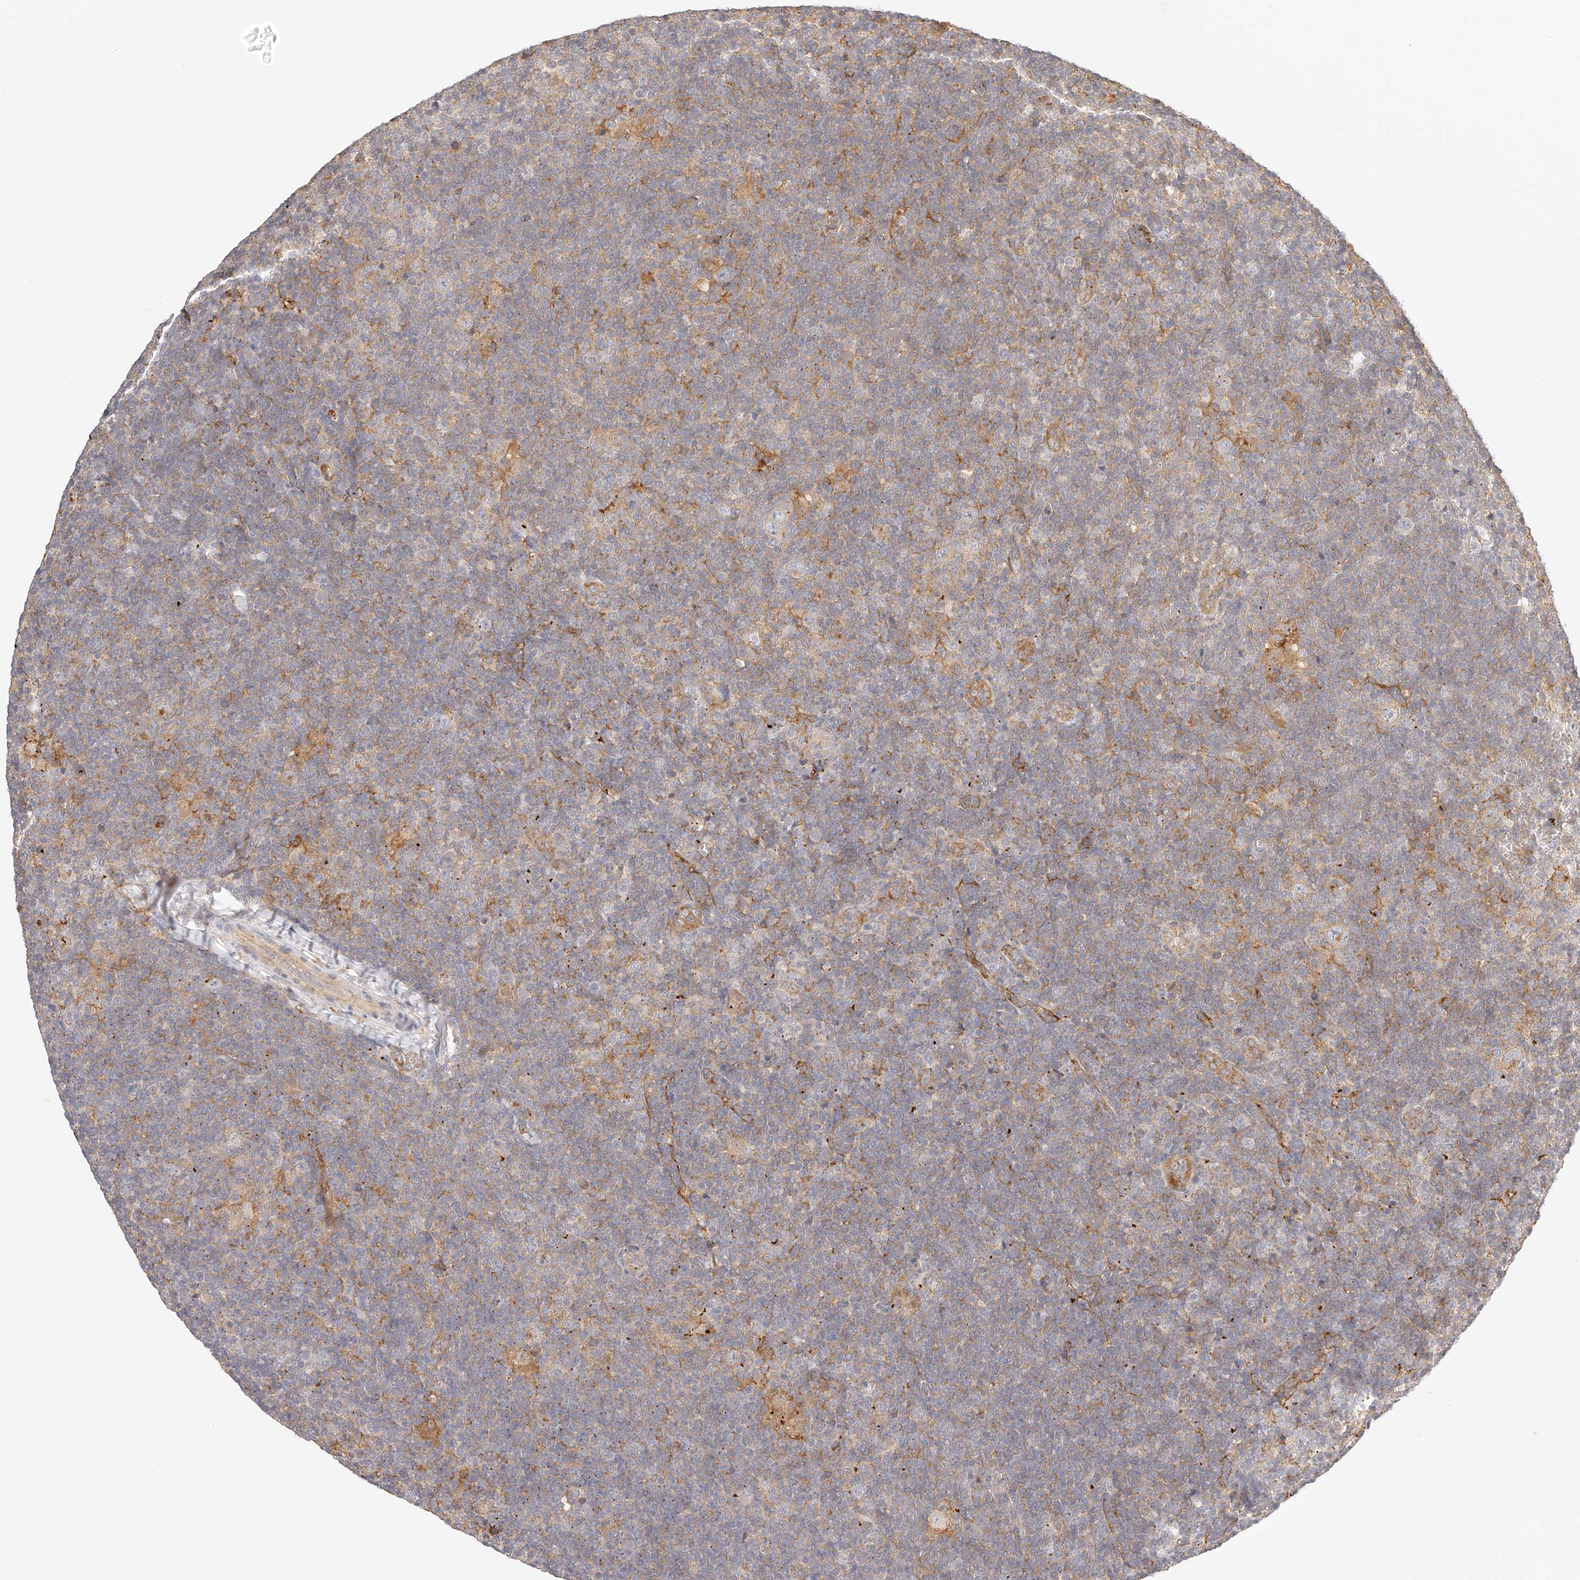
{"staining": {"intensity": "negative", "quantity": "none", "location": "none"}, "tissue": "lymphoma", "cell_type": "Tumor cells", "image_type": "cancer", "snomed": [{"axis": "morphology", "description": "Hodgkin's disease, NOS"}, {"axis": "topography", "description": "Lymph node"}], "caption": "Tumor cells are negative for protein expression in human lymphoma.", "gene": "SYNC", "patient": {"sex": "female", "age": 57}}